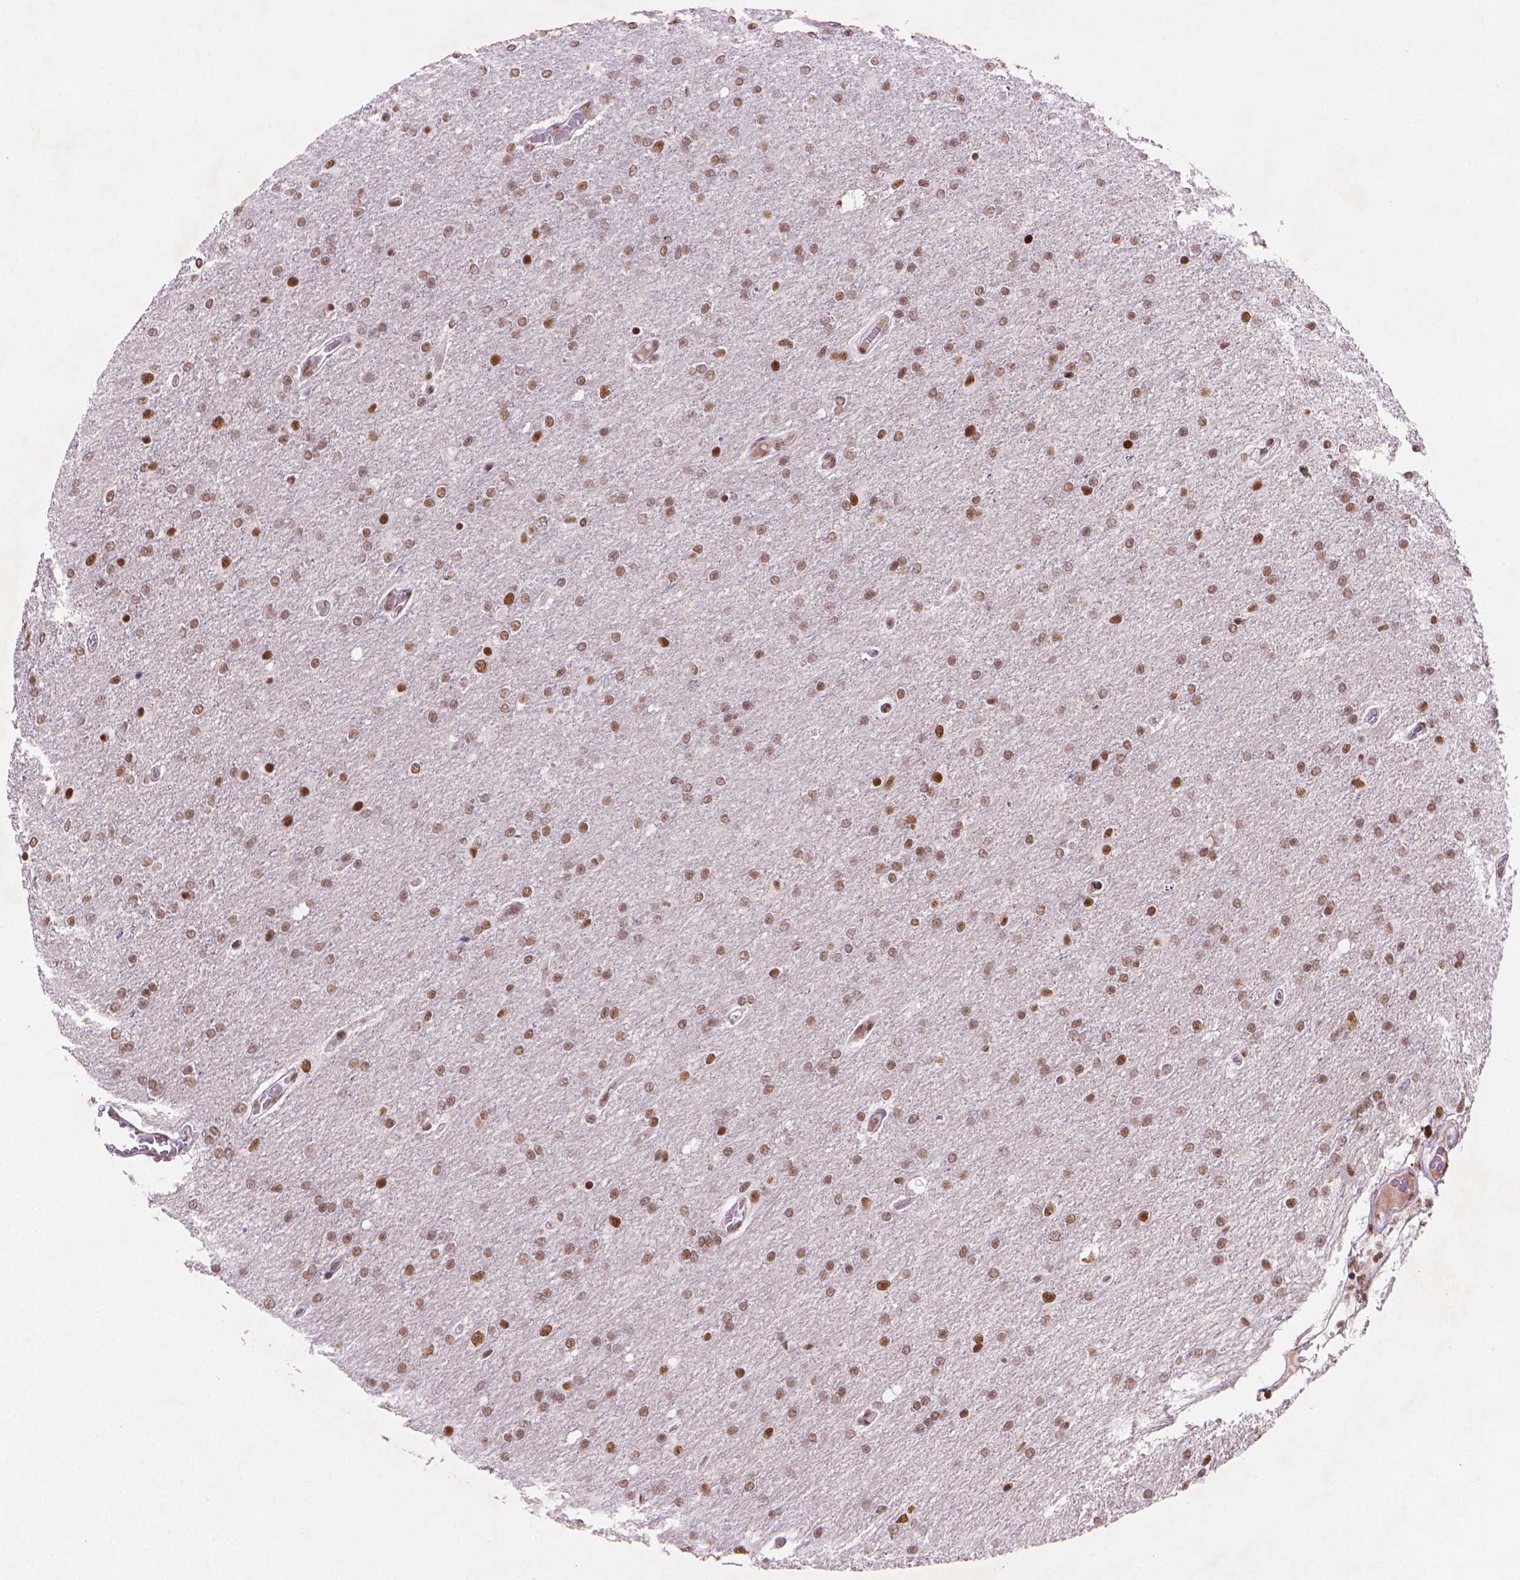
{"staining": {"intensity": "moderate", "quantity": ">75%", "location": "nuclear"}, "tissue": "glioma", "cell_type": "Tumor cells", "image_type": "cancer", "snomed": [{"axis": "morphology", "description": "Glioma, malignant, High grade"}, {"axis": "topography", "description": "Cerebral cortex"}], "caption": "Protein expression analysis of human glioma reveals moderate nuclear staining in about >75% of tumor cells.", "gene": "RPA4", "patient": {"sex": "male", "age": 70}}